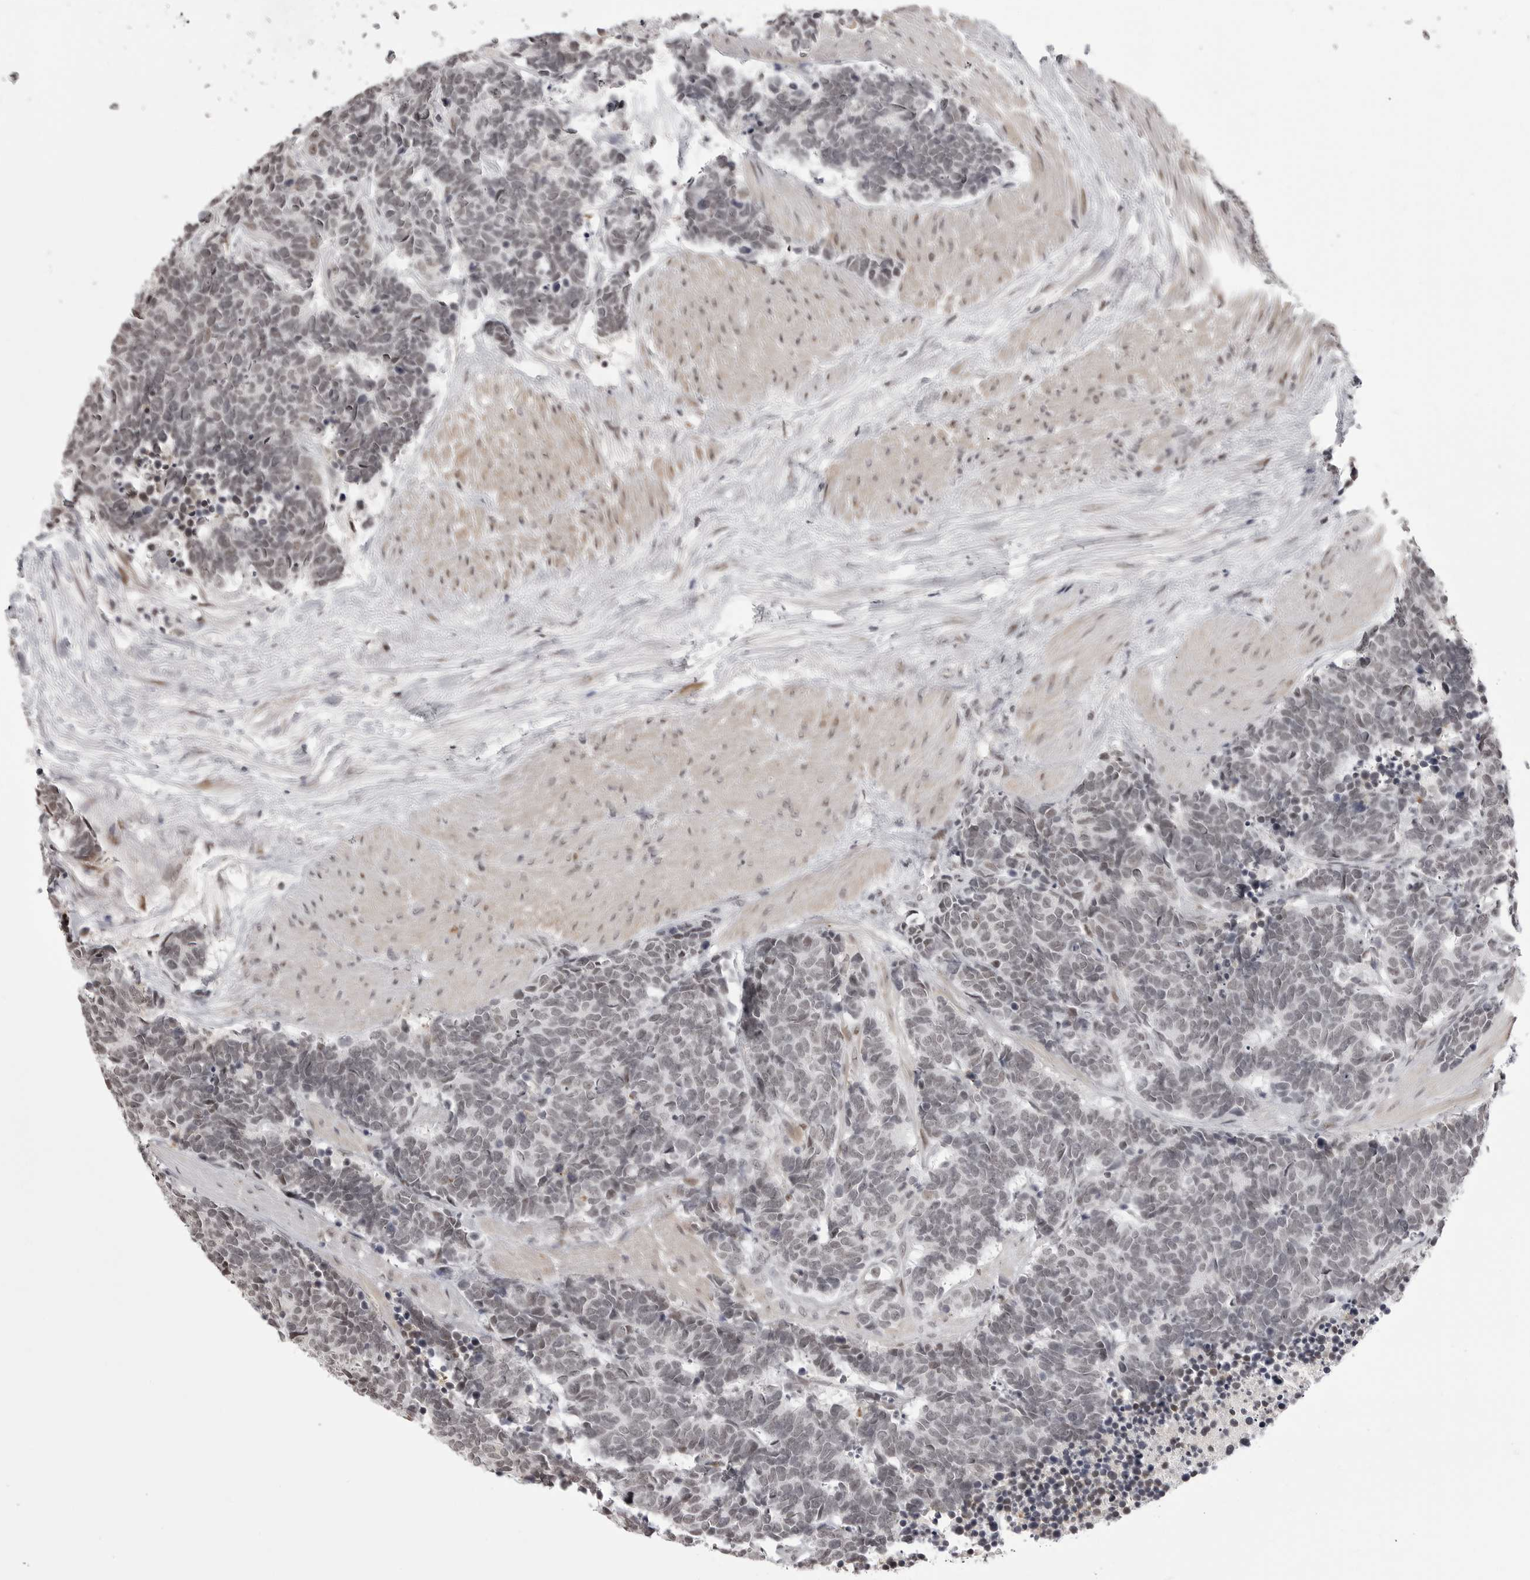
{"staining": {"intensity": "negative", "quantity": "none", "location": "none"}, "tissue": "carcinoid", "cell_type": "Tumor cells", "image_type": "cancer", "snomed": [{"axis": "morphology", "description": "Carcinoma, NOS"}, {"axis": "morphology", "description": "Carcinoid, malignant, NOS"}, {"axis": "topography", "description": "Urinary bladder"}], "caption": "Immunohistochemistry image of neoplastic tissue: human carcinoma stained with DAB (3,3'-diaminobenzidine) reveals no significant protein staining in tumor cells. (Stains: DAB (3,3'-diaminobenzidine) IHC with hematoxylin counter stain, Microscopy: brightfield microscopy at high magnification).", "gene": "PHF3", "patient": {"sex": "male", "age": 57}}